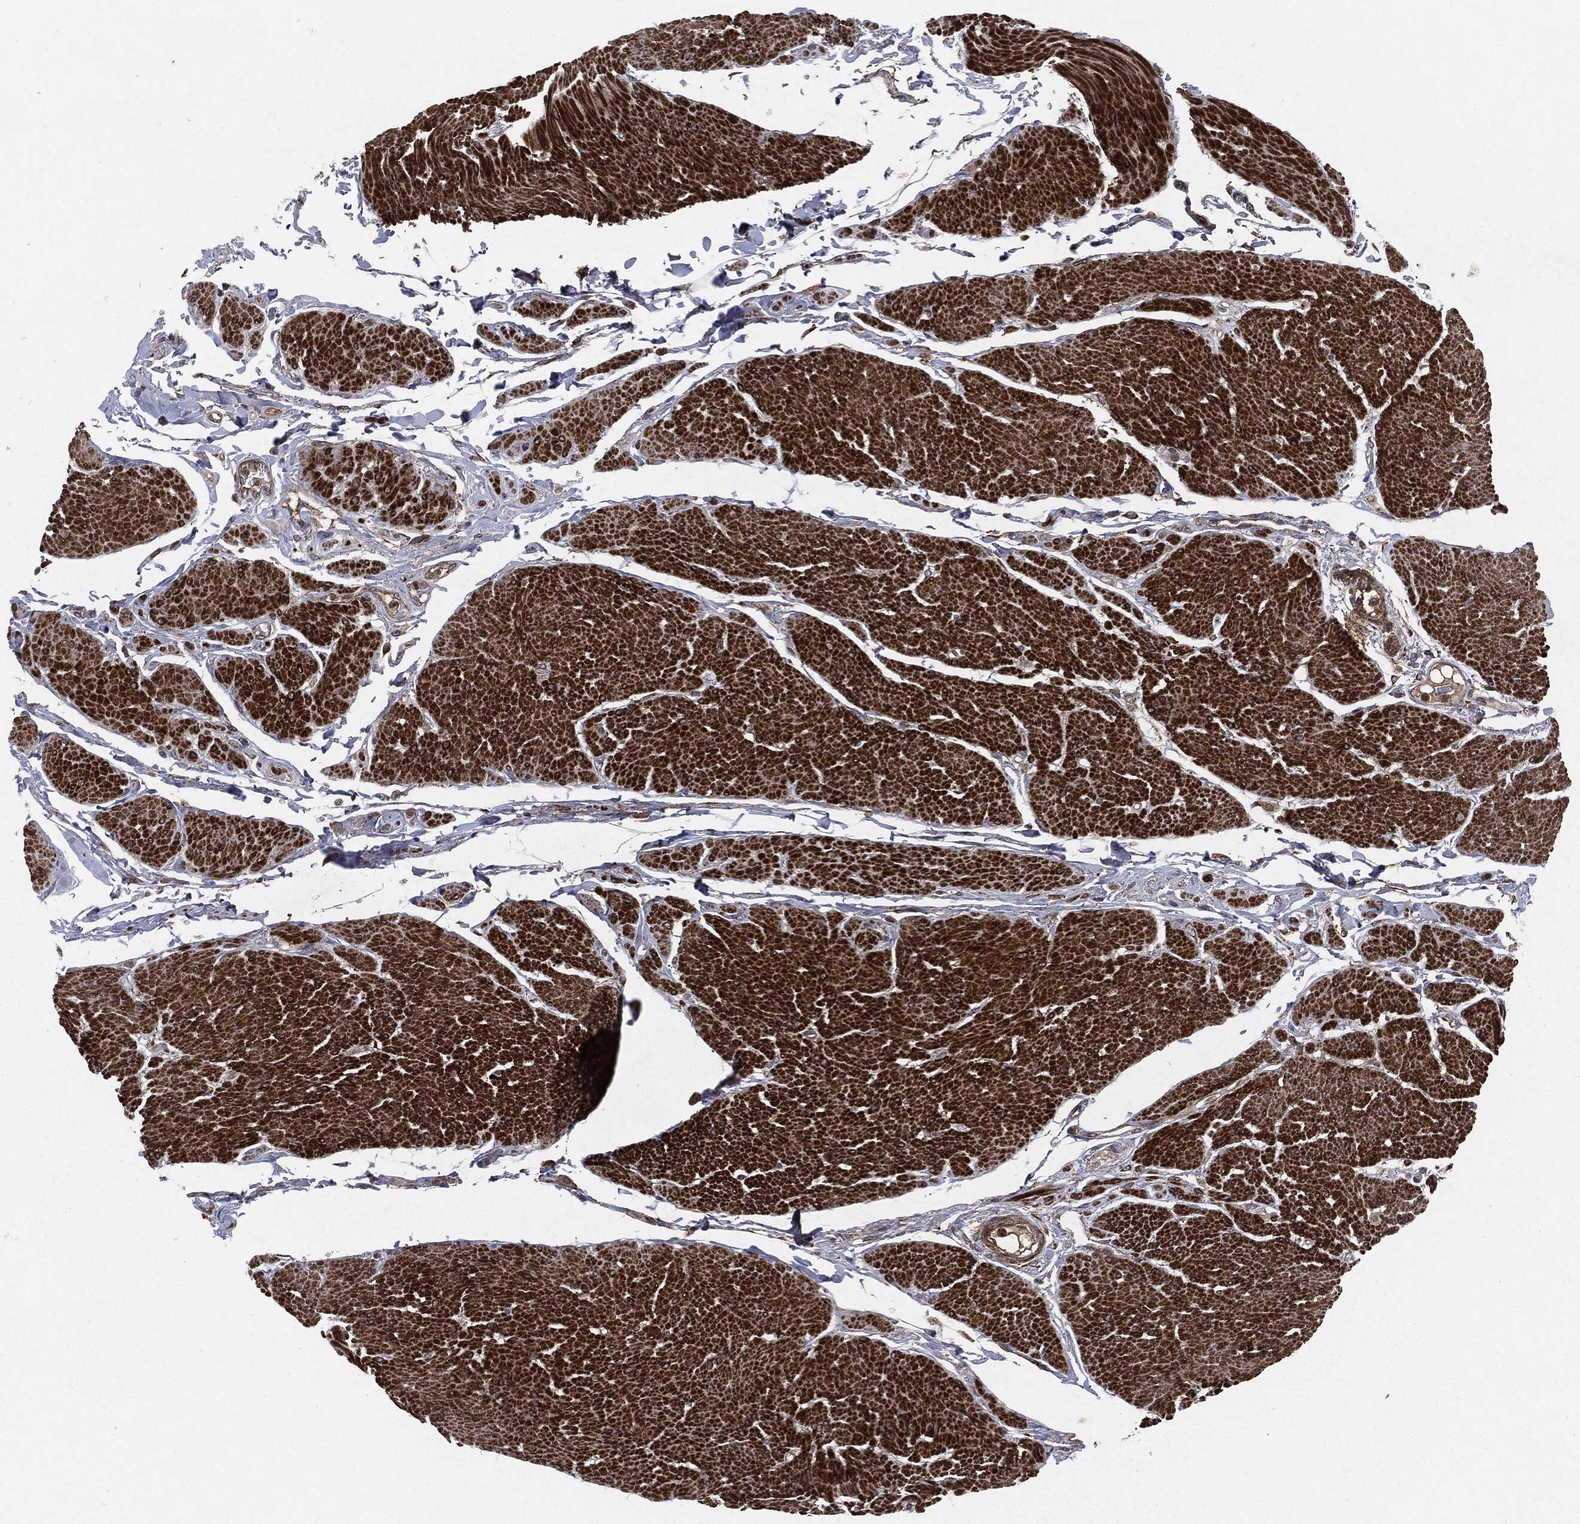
{"staining": {"intensity": "strong", "quantity": ">75%", "location": "cytoplasmic/membranous"}, "tissue": "smooth muscle", "cell_type": "Smooth muscle cells", "image_type": "normal", "snomed": [{"axis": "morphology", "description": "Normal tissue, NOS"}, {"axis": "topography", "description": "Smooth muscle"}, {"axis": "topography", "description": "Anal"}], "caption": "Immunohistochemistry histopathology image of normal human smooth muscle stained for a protein (brown), which shows high levels of strong cytoplasmic/membranous staining in approximately >75% of smooth muscle cells.", "gene": "RAF1", "patient": {"sex": "male", "age": 83}}